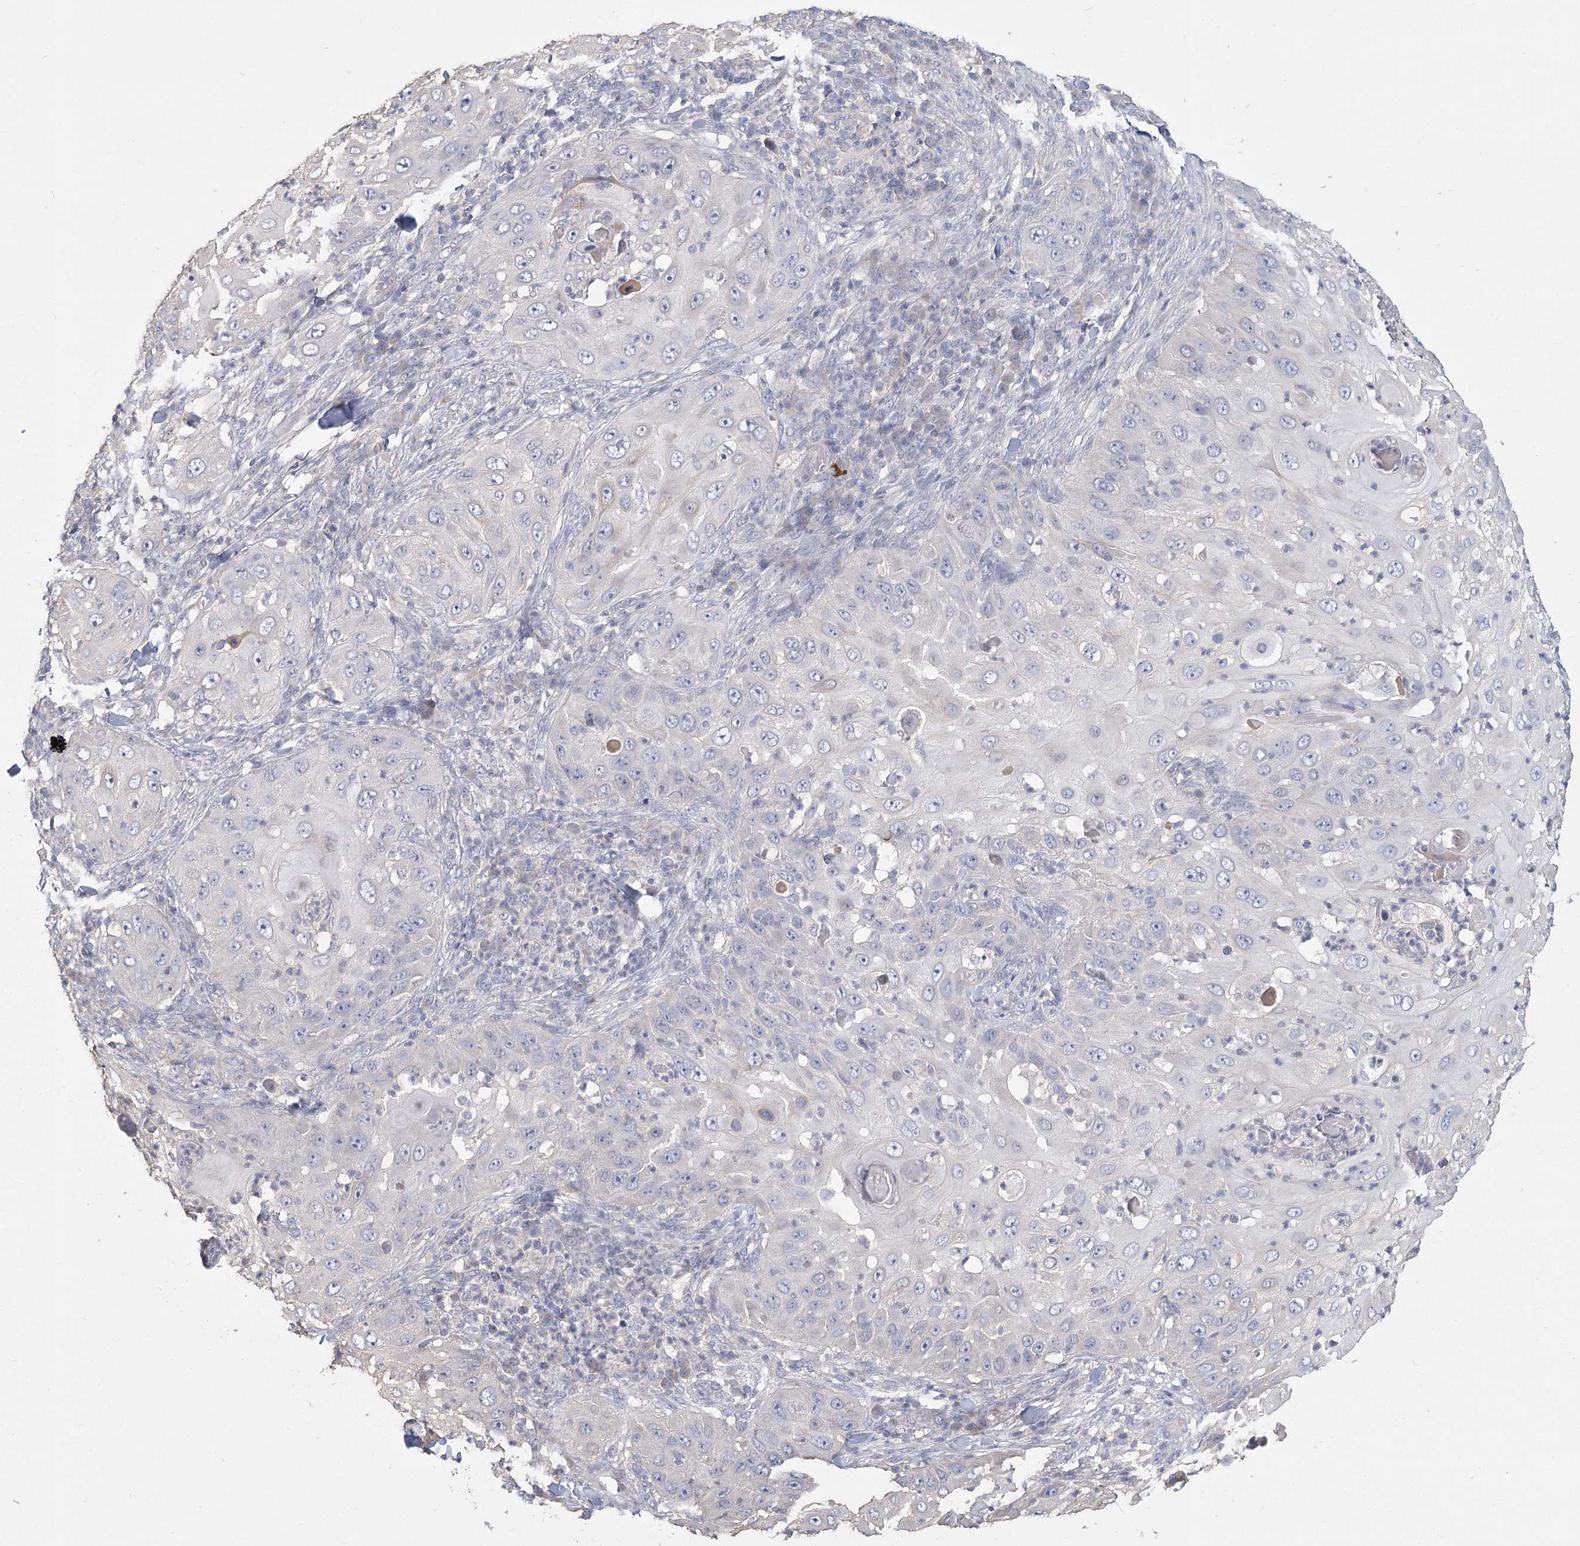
{"staining": {"intensity": "negative", "quantity": "none", "location": "none"}, "tissue": "skin cancer", "cell_type": "Tumor cells", "image_type": "cancer", "snomed": [{"axis": "morphology", "description": "Squamous cell carcinoma, NOS"}, {"axis": "topography", "description": "Skin"}], "caption": "Tumor cells are negative for protein expression in human squamous cell carcinoma (skin).", "gene": "CNTLN", "patient": {"sex": "female", "age": 44}}